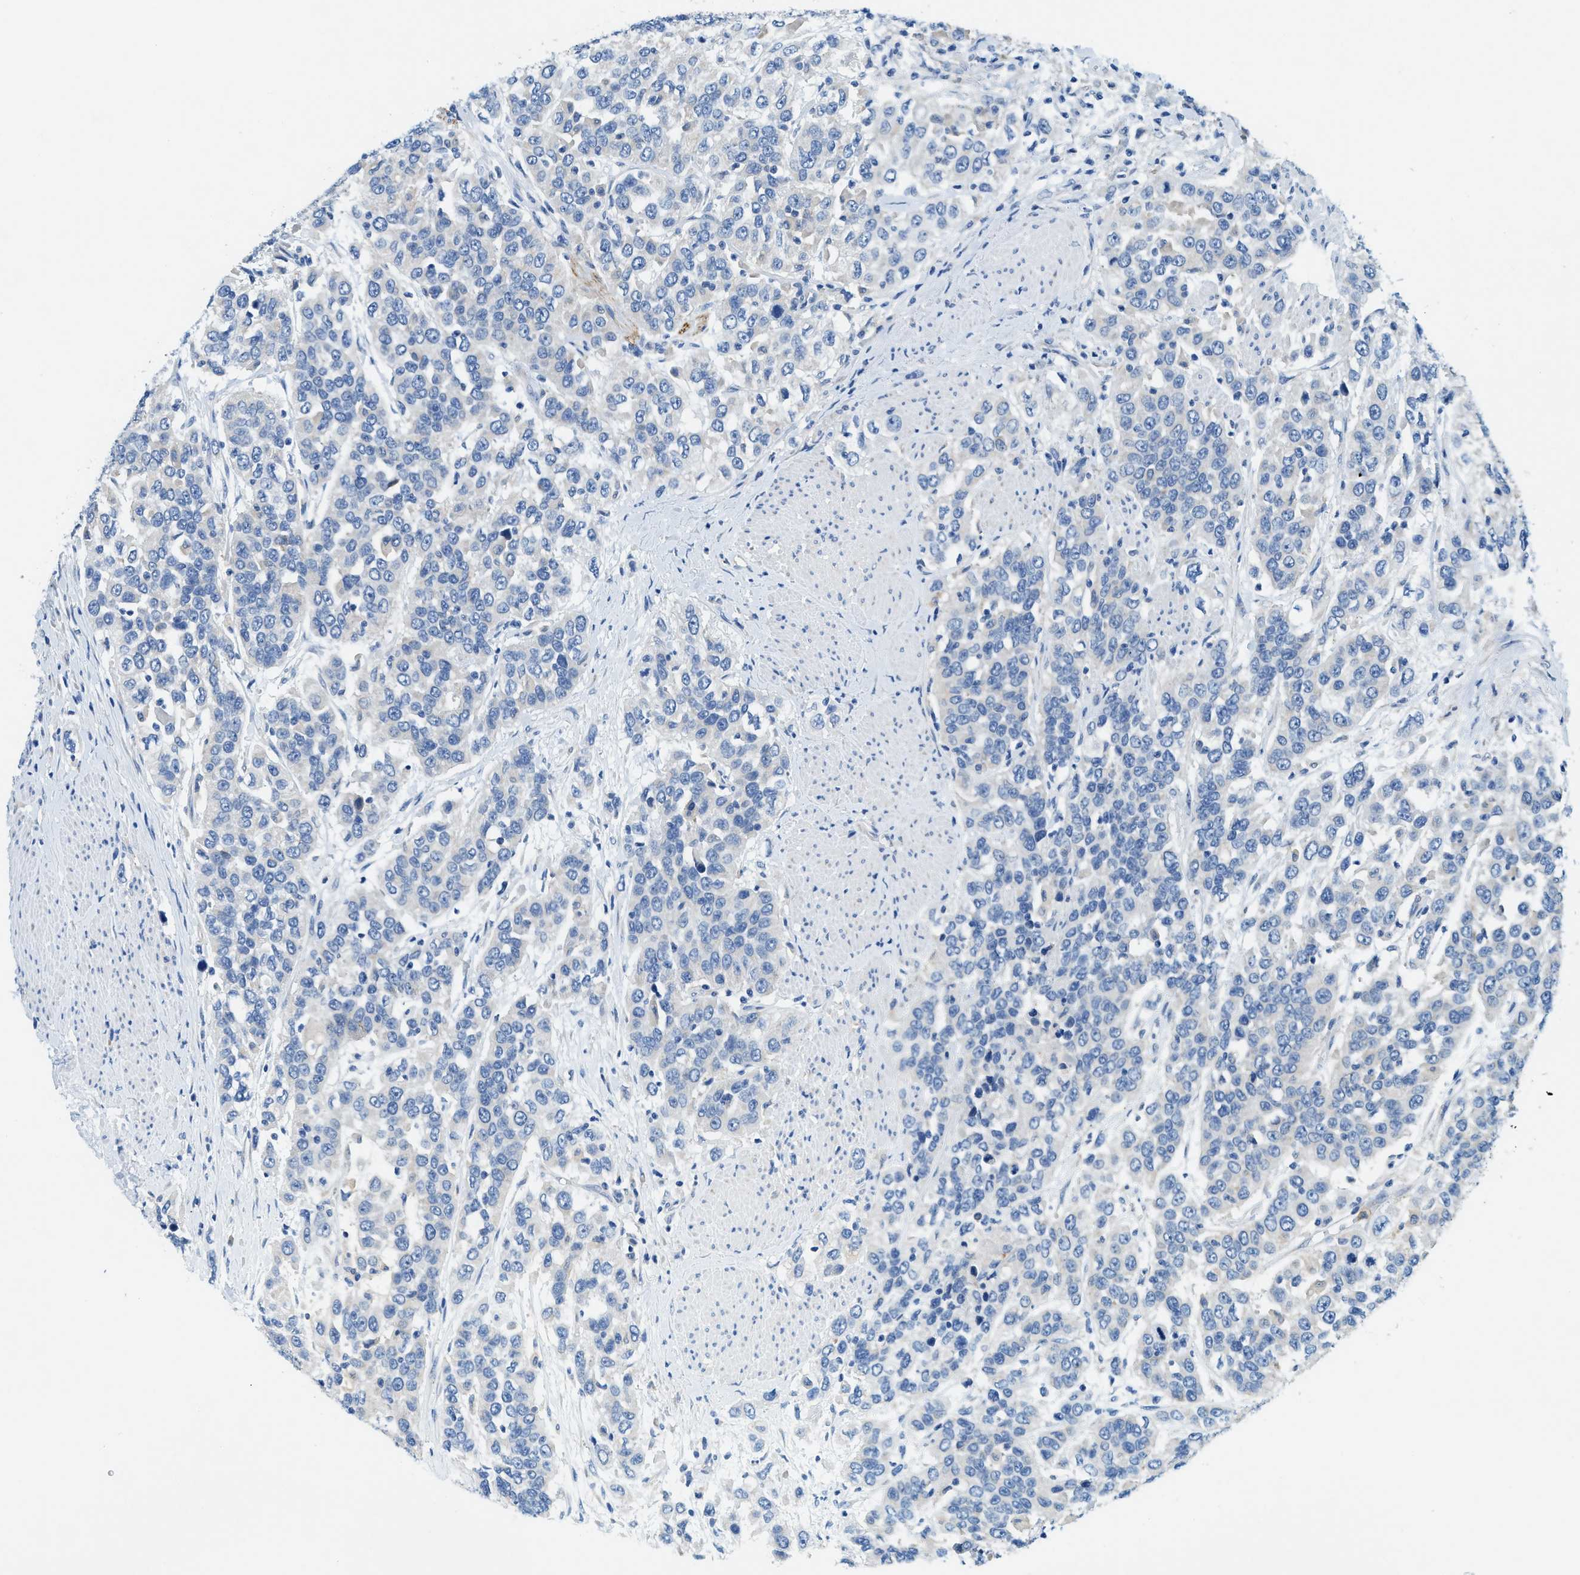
{"staining": {"intensity": "negative", "quantity": "none", "location": "none"}, "tissue": "urothelial cancer", "cell_type": "Tumor cells", "image_type": "cancer", "snomed": [{"axis": "morphology", "description": "Urothelial carcinoma, High grade"}, {"axis": "topography", "description": "Urinary bladder"}], "caption": "Micrograph shows no significant protein expression in tumor cells of urothelial cancer.", "gene": "ZDHHC13", "patient": {"sex": "female", "age": 80}}